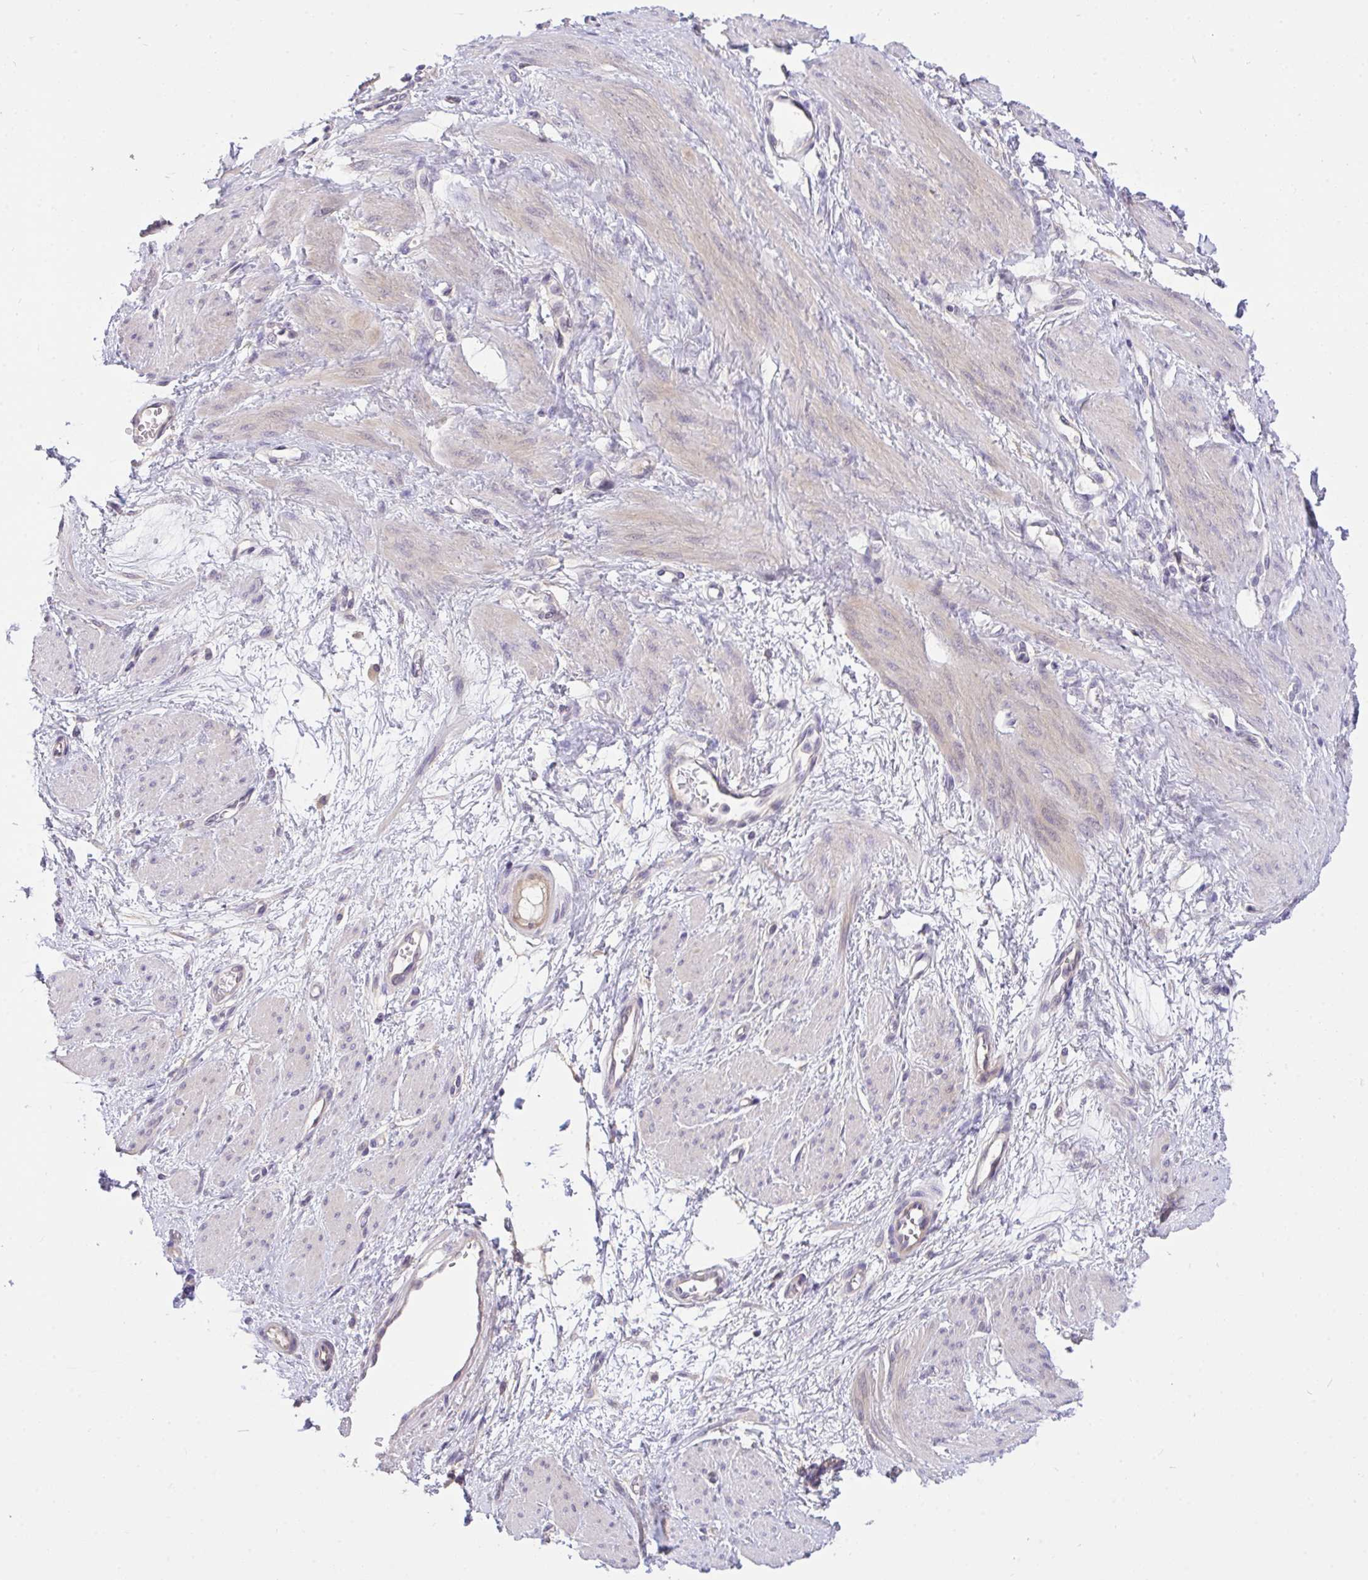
{"staining": {"intensity": "negative", "quantity": "none", "location": "none"}, "tissue": "smooth muscle", "cell_type": "Smooth muscle cells", "image_type": "normal", "snomed": [{"axis": "morphology", "description": "Normal tissue, NOS"}, {"axis": "topography", "description": "Smooth muscle"}, {"axis": "topography", "description": "Uterus"}], "caption": "Human smooth muscle stained for a protein using IHC demonstrates no staining in smooth muscle cells.", "gene": "C19orf54", "patient": {"sex": "female", "age": 39}}